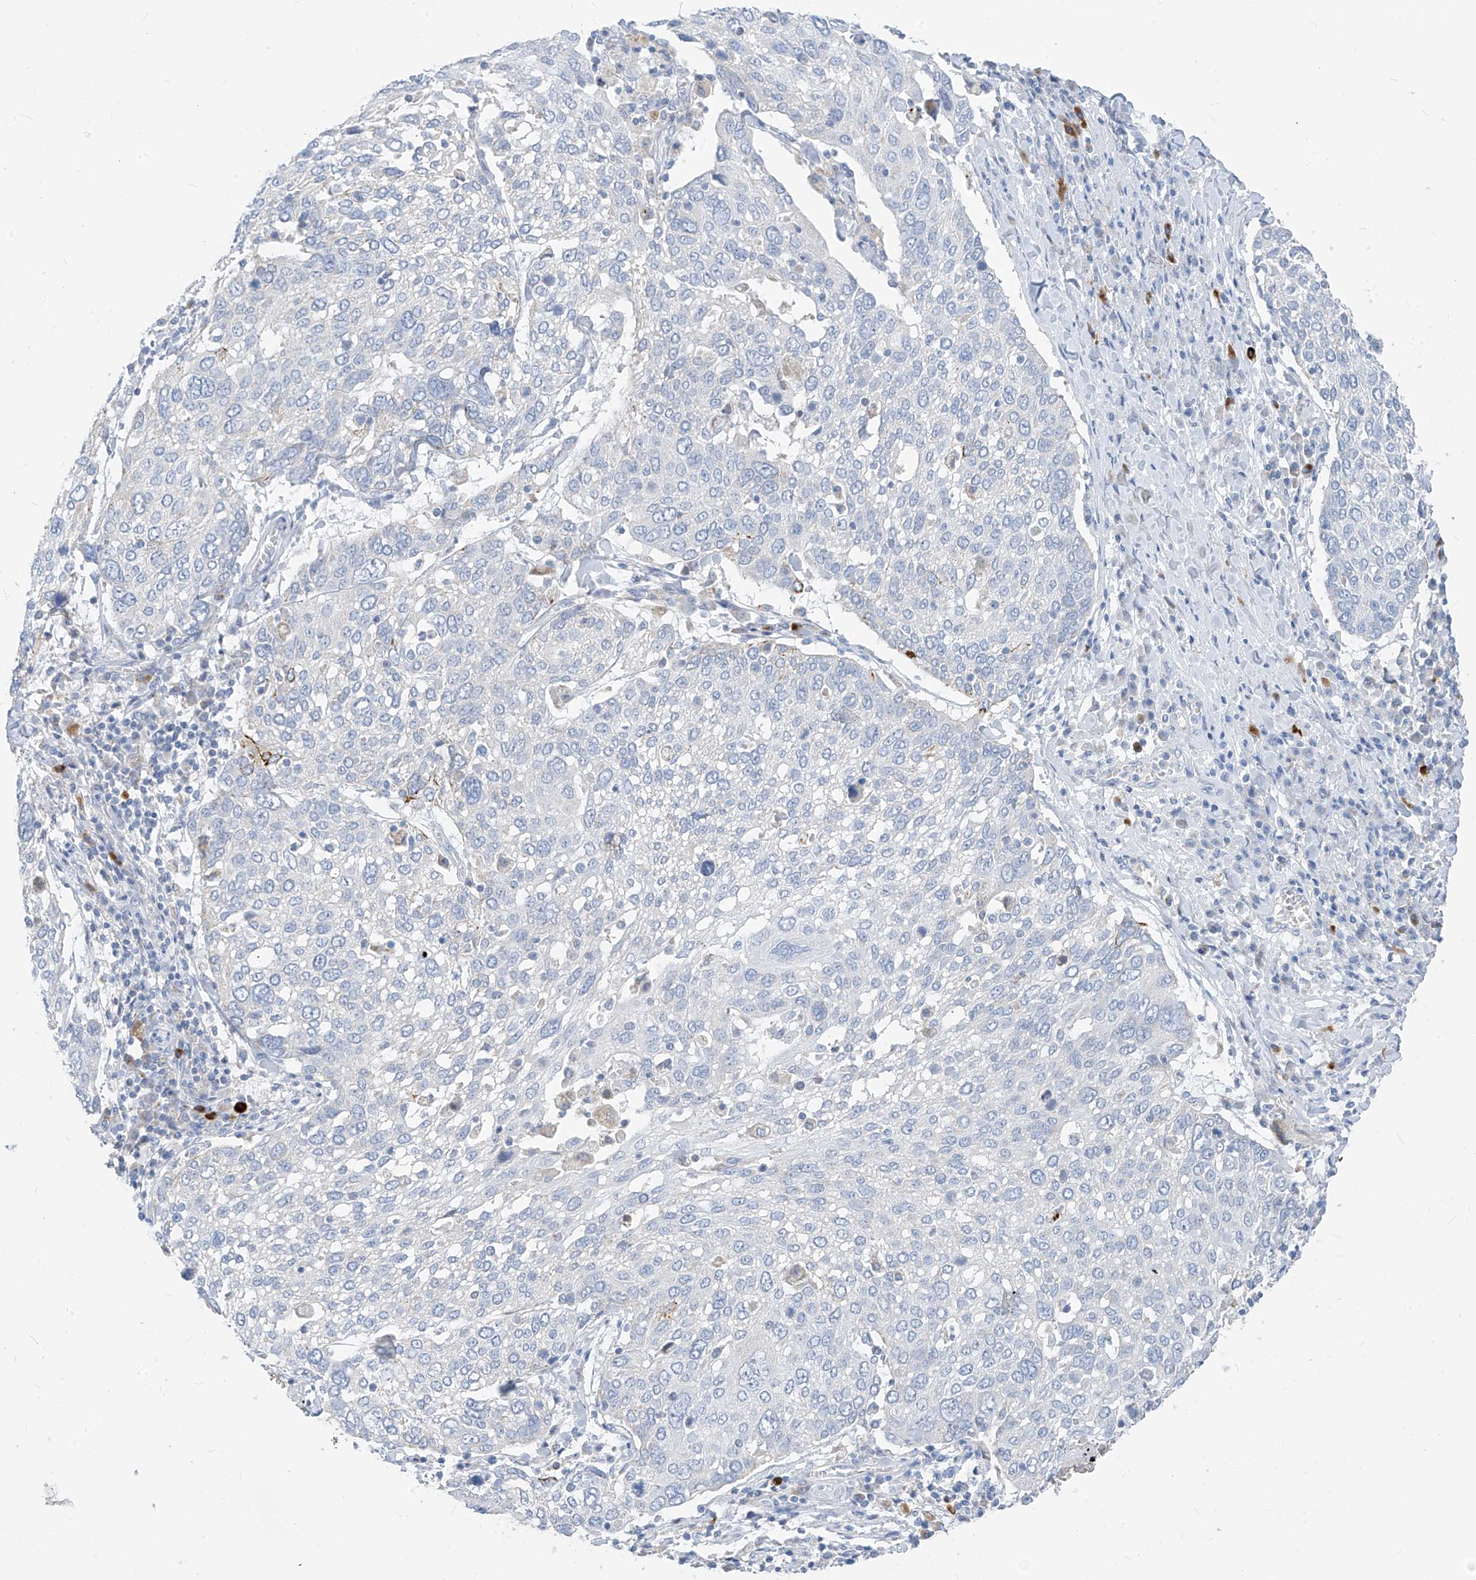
{"staining": {"intensity": "negative", "quantity": "none", "location": "none"}, "tissue": "lung cancer", "cell_type": "Tumor cells", "image_type": "cancer", "snomed": [{"axis": "morphology", "description": "Squamous cell carcinoma, NOS"}, {"axis": "topography", "description": "Lung"}], "caption": "Immunohistochemical staining of lung cancer displays no significant expression in tumor cells.", "gene": "ZNF404", "patient": {"sex": "male", "age": 65}}